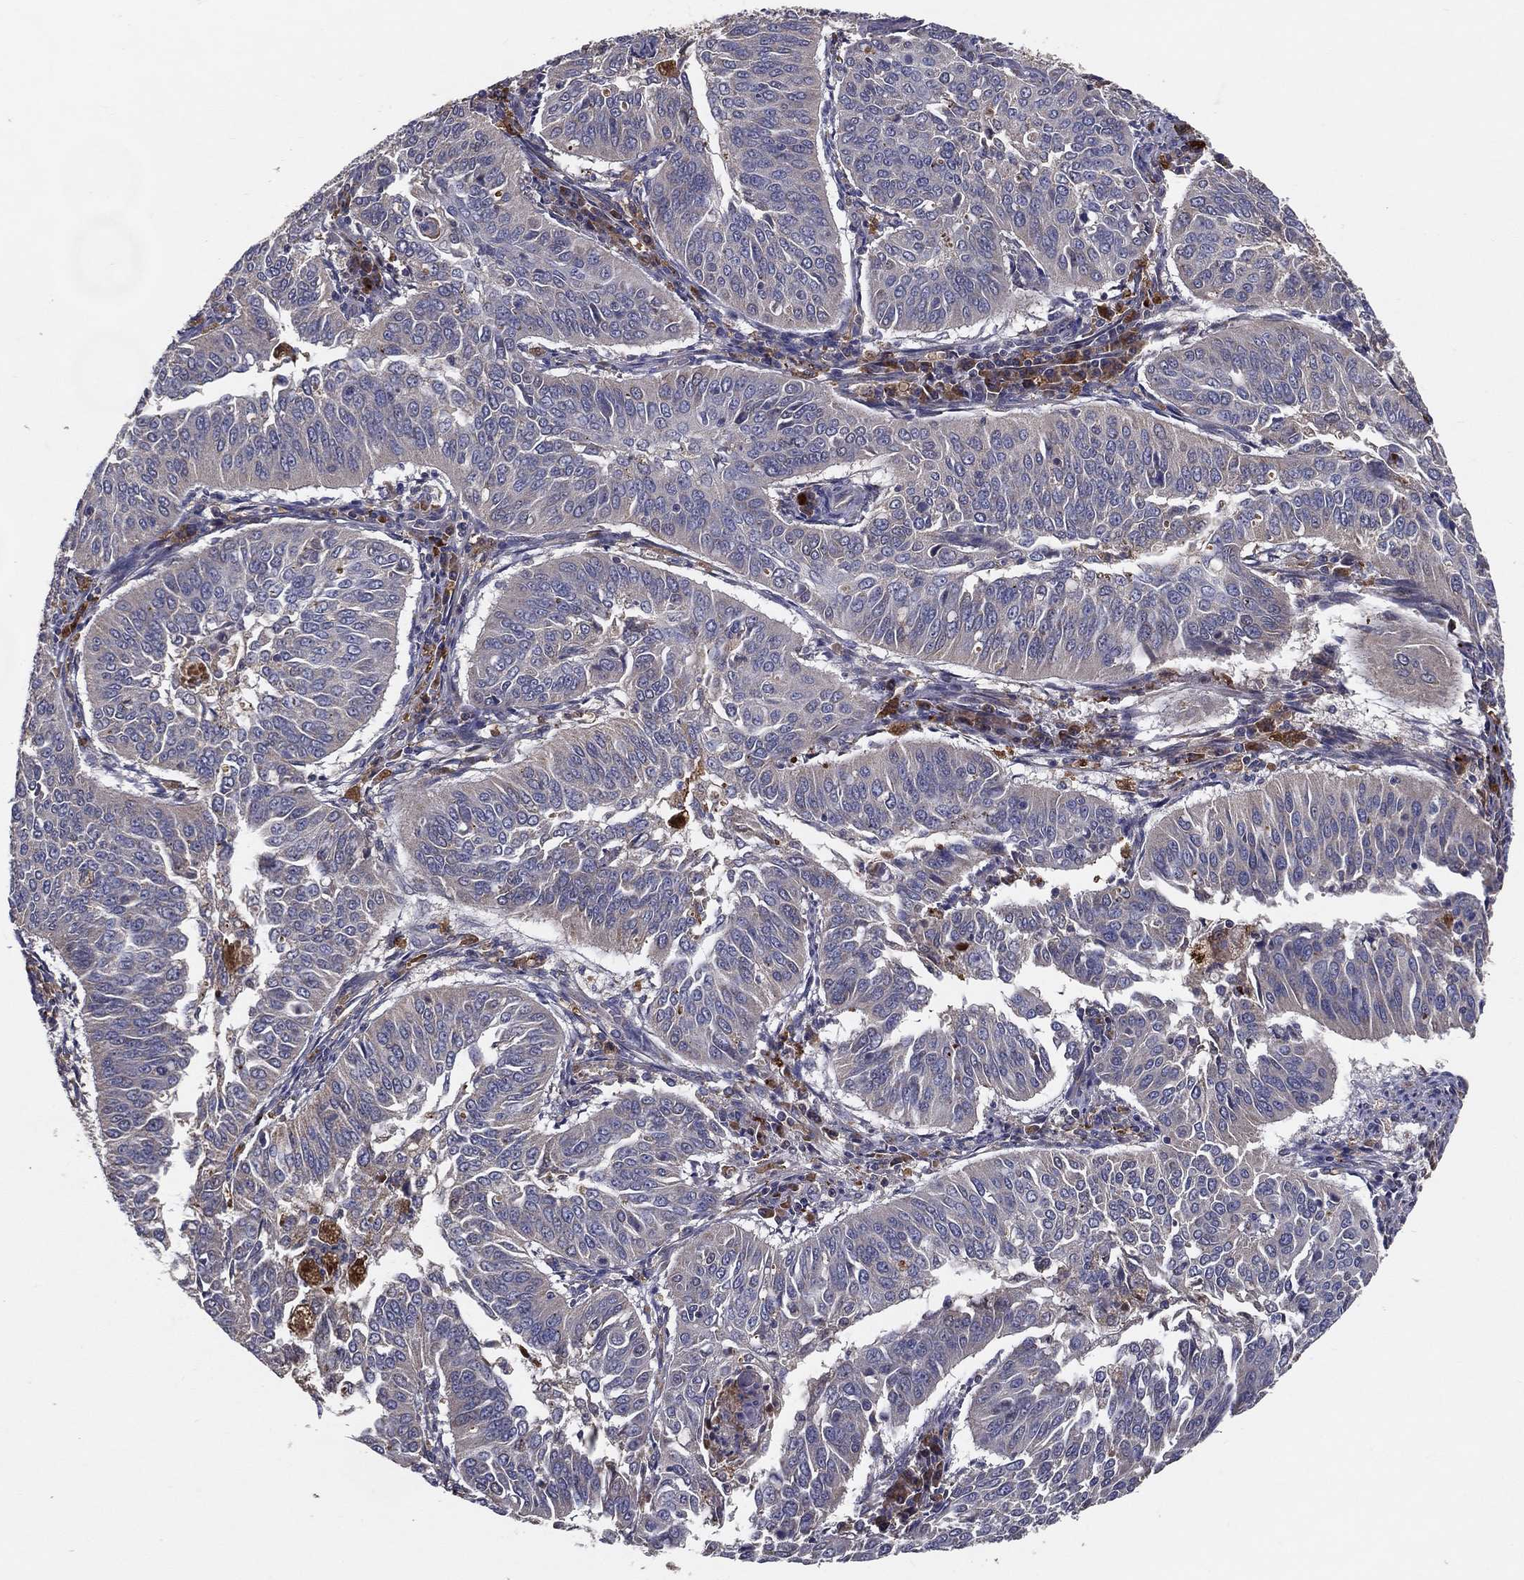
{"staining": {"intensity": "negative", "quantity": "none", "location": "none"}, "tissue": "cervical cancer", "cell_type": "Tumor cells", "image_type": "cancer", "snomed": [{"axis": "morphology", "description": "Normal tissue, NOS"}, {"axis": "morphology", "description": "Squamous cell carcinoma, NOS"}, {"axis": "topography", "description": "Cervix"}], "caption": "DAB (3,3'-diaminobenzidine) immunohistochemical staining of human squamous cell carcinoma (cervical) exhibits no significant expression in tumor cells.", "gene": "MT-ND1", "patient": {"sex": "female", "age": 39}}